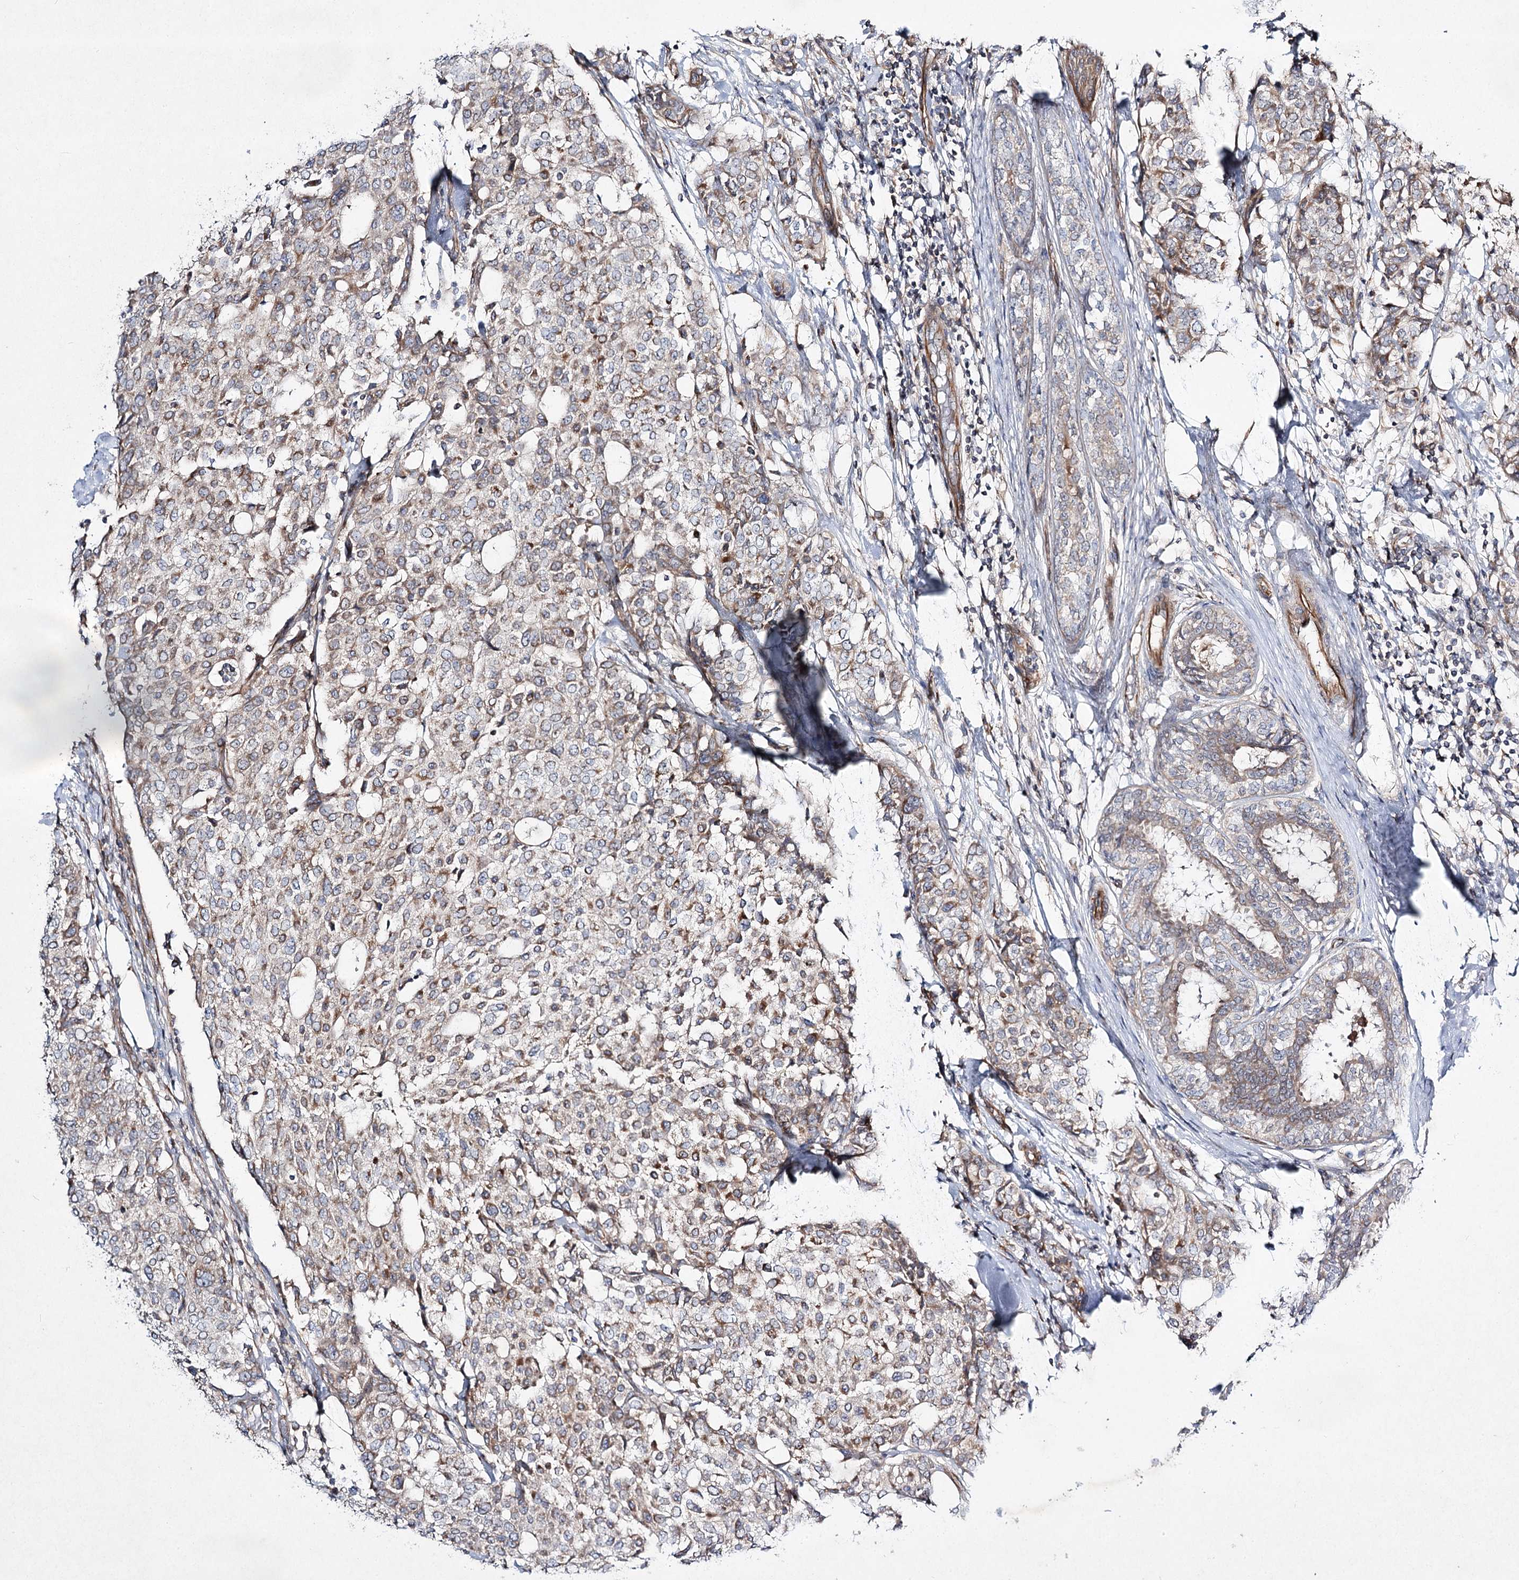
{"staining": {"intensity": "moderate", "quantity": ">75%", "location": "cytoplasmic/membranous"}, "tissue": "breast cancer", "cell_type": "Tumor cells", "image_type": "cancer", "snomed": [{"axis": "morphology", "description": "Lobular carcinoma"}, {"axis": "topography", "description": "Breast"}], "caption": "The photomicrograph shows a brown stain indicating the presence of a protein in the cytoplasmic/membranous of tumor cells in breast cancer.", "gene": "KIAA0825", "patient": {"sex": "female", "age": 51}}